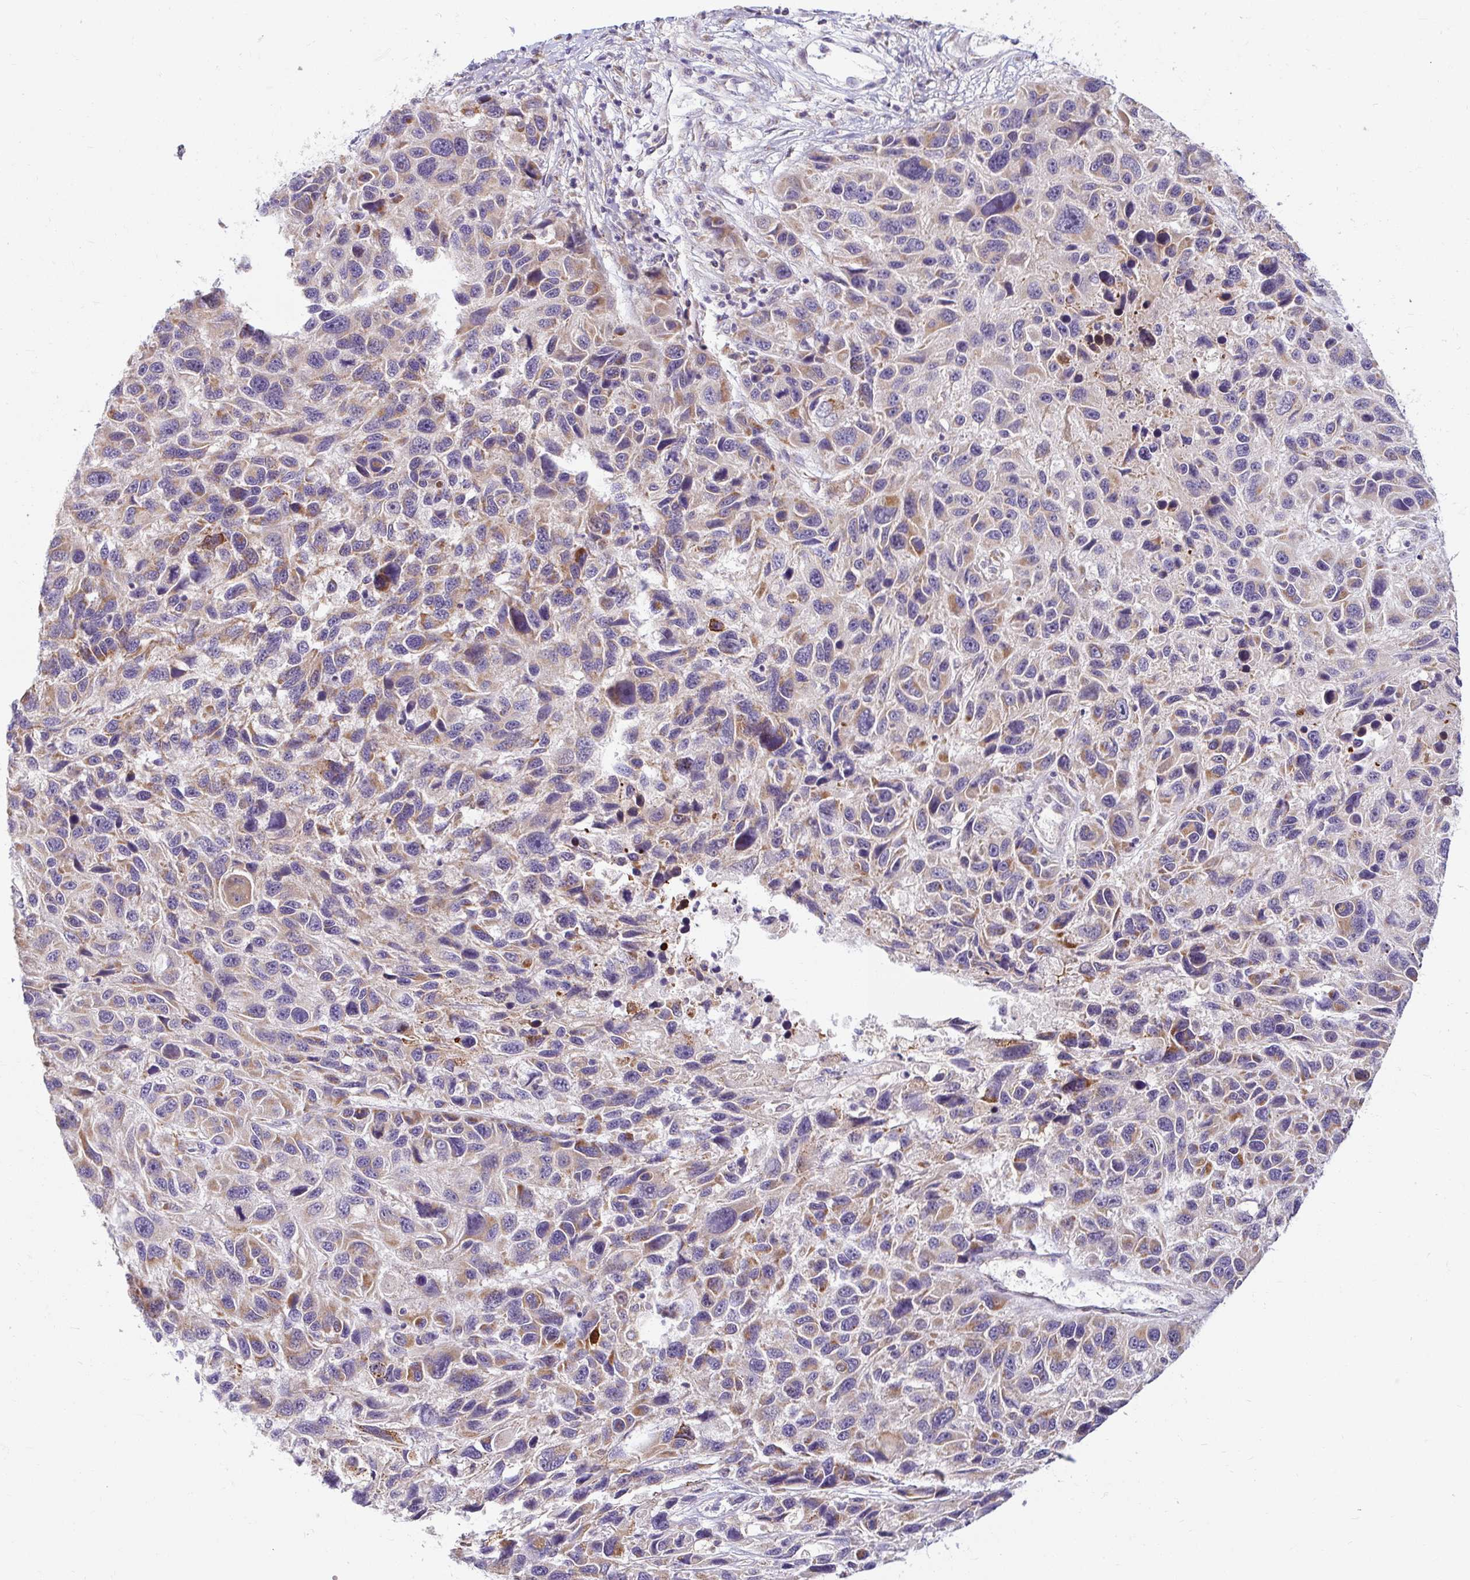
{"staining": {"intensity": "weak", "quantity": "25%-75%", "location": "cytoplasmic/membranous"}, "tissue": "melanoma", "cell_type": "Tumor cells", "image_type": "cancer", "snomed": [{"axis": "morphology", "description": "Malignant melanoma, NOS"}, {"axis": "topography", "description": "Skin"}], "caption": "High-magnification brightfield microscopy of malignant melanoma stained with DAB (brown) and counterstained with hematoxylin (blue). tumor cells exhibit weak cytoplasmic/membranous positivity is identified in about25%-75% of cells.", "gene": "SKP2", "patient": {"sex": "male", "age": 53}}